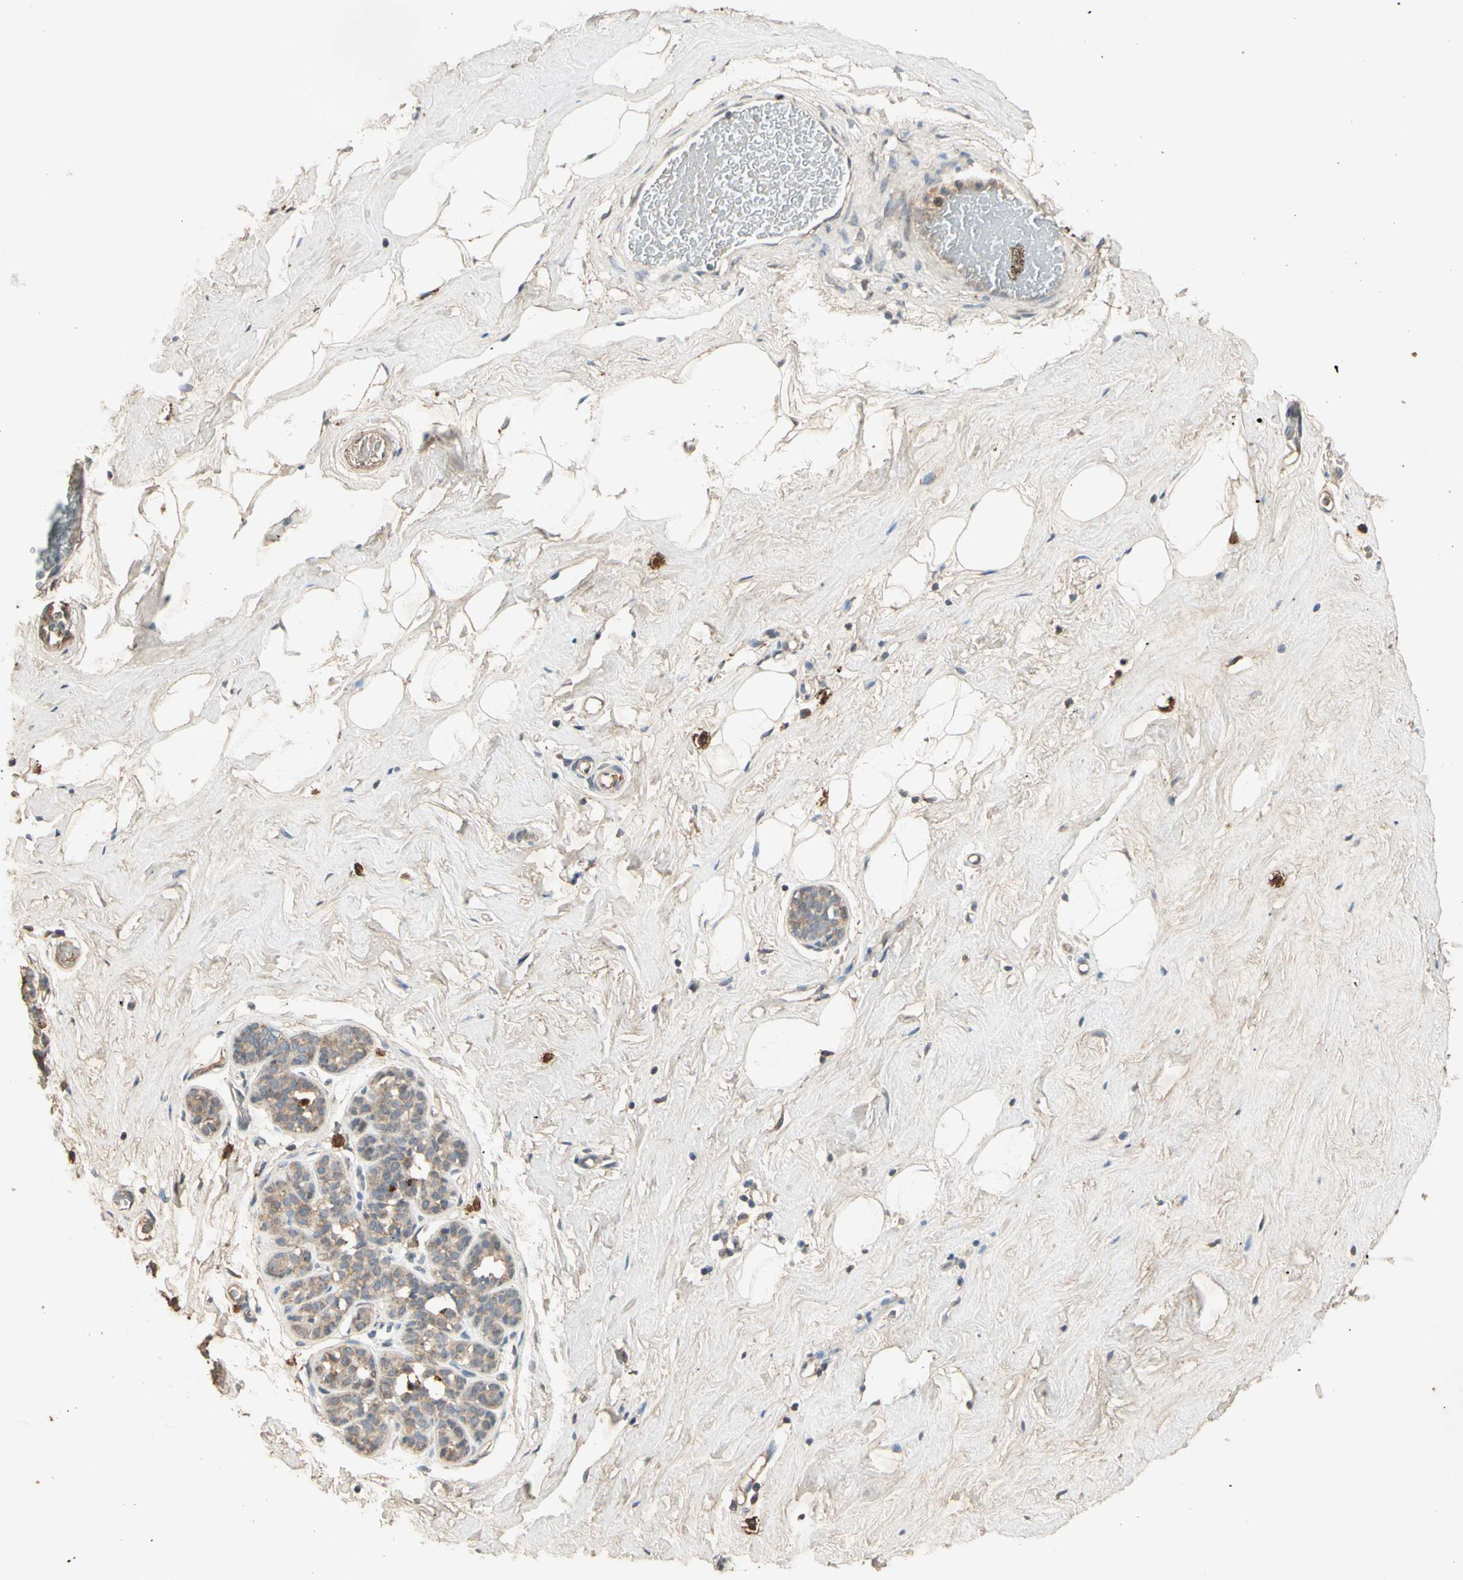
{"staining": {"intensity": "strong", "quantity": "25%-75%", "location": "cytoplasmic/membranous"}, "tissue": "breast", "cell_type": "Adipocytes", "image_type": "normal", "snomed": [{"axis": "morphology", "description": "Normal tissue, NOS"}, {"axis": "topography", "description": "Breast"}], "caption": "A photomicrograph showing strong cytoplasmic/membranous positivity in approximately 25%-75% of adipocytes in normal breast, as visualized by brown immunohistochemical staining.", "gene": "GPLD1", "patient": {"sex": "female", "age": 75}}